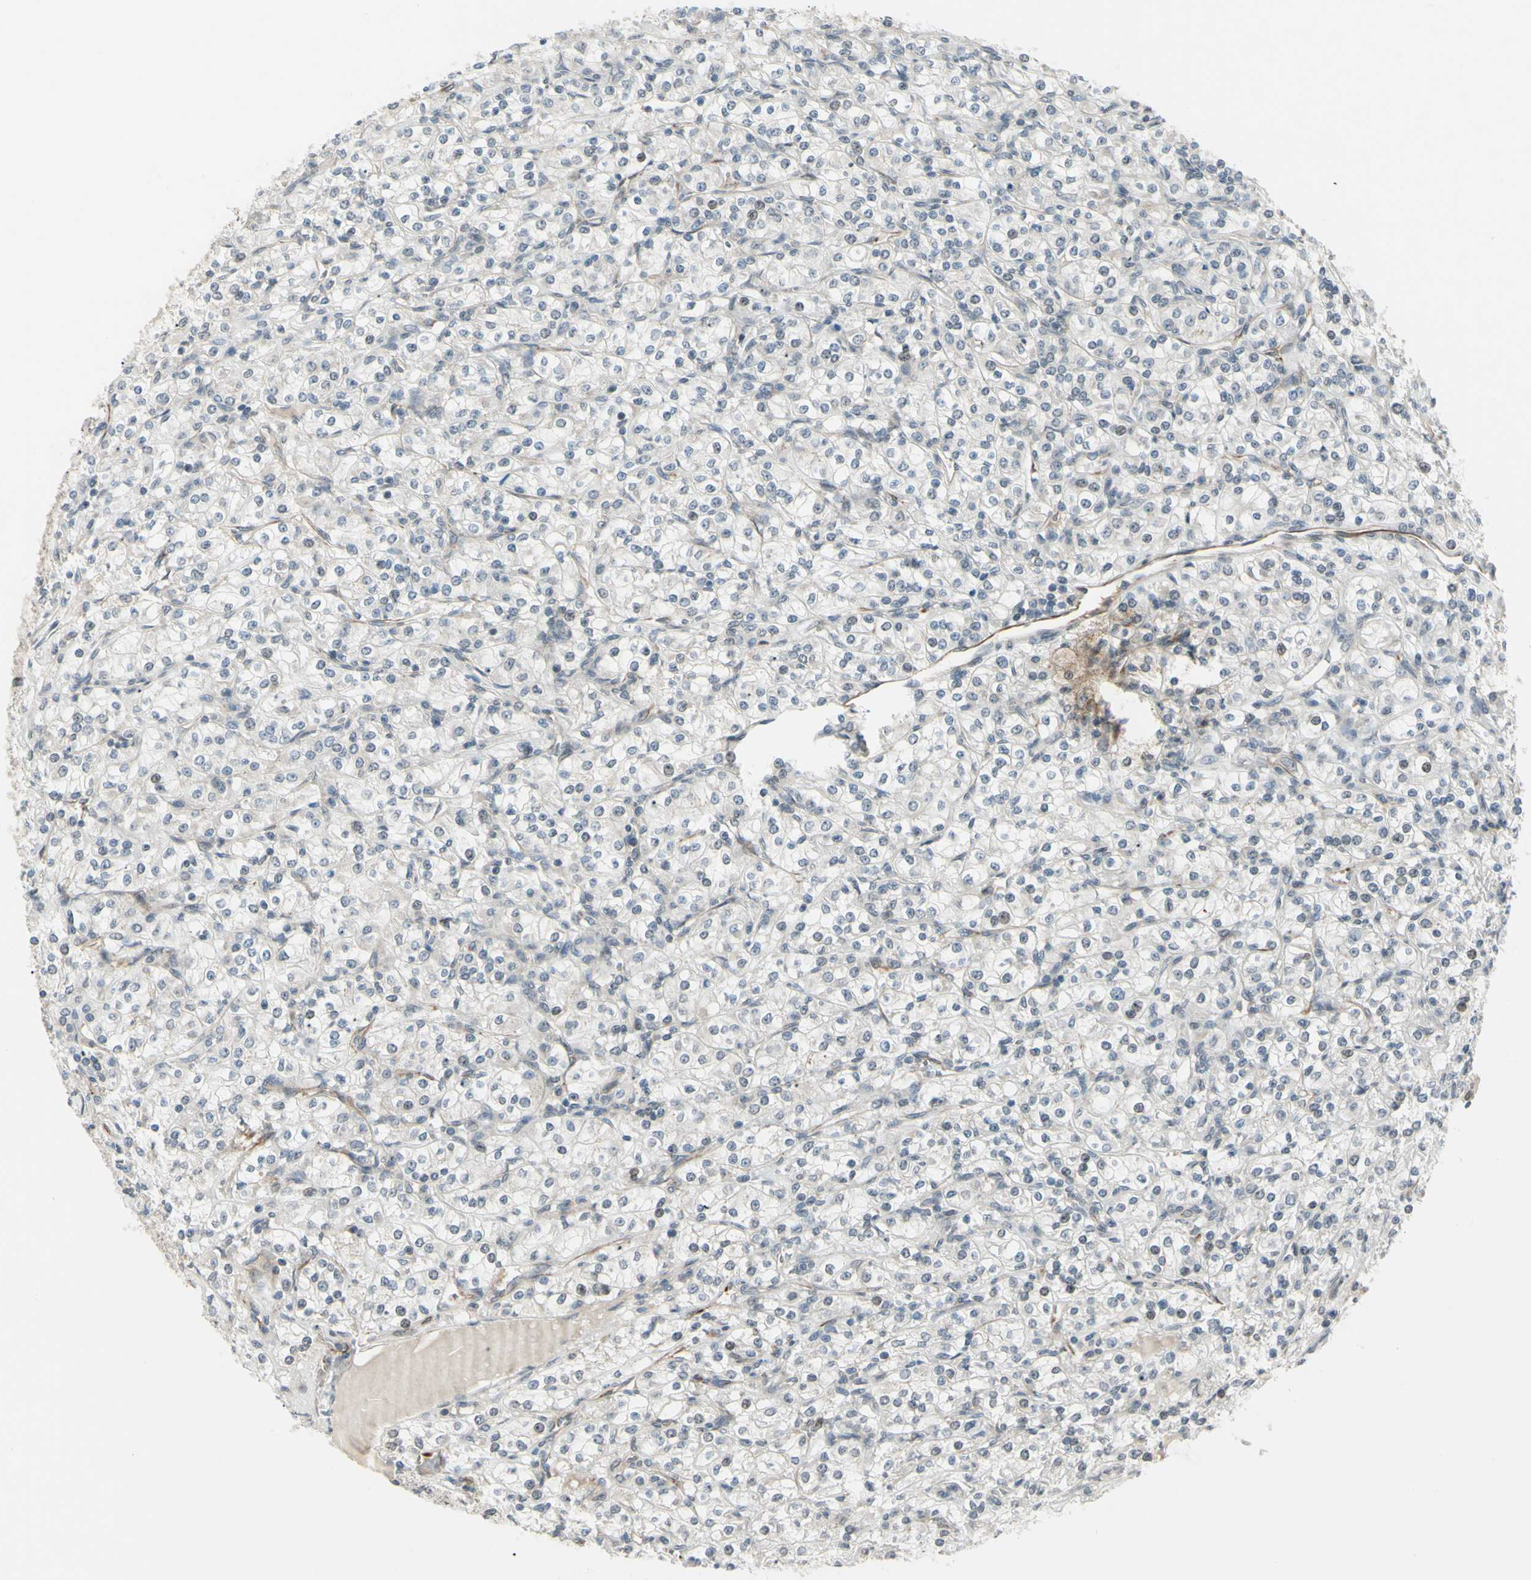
{"staining": {"intensity": "negative", "quantity": "none", "location": "none"}, "tissue": "renal cancer", "cell_type": "Tumor cells", "image_type": "cancer", "snomed": [{"axis": "morphology", "description": "Adenocarcinoma, NOS"}, {"axis": "topography", "description": "Kidney"}], "caption": "An immunohistochemistry micrograph of adenocarcinoma (renal) is shown. There is no staining in tumor cells of adenocarcinoma (renal). (Brightfield microscopy of DAB (3,3'-diaminobenzidine) IHC at high magnification).", "gene": "FGFR2", "patient": {"sex": "male", "age": 77}}